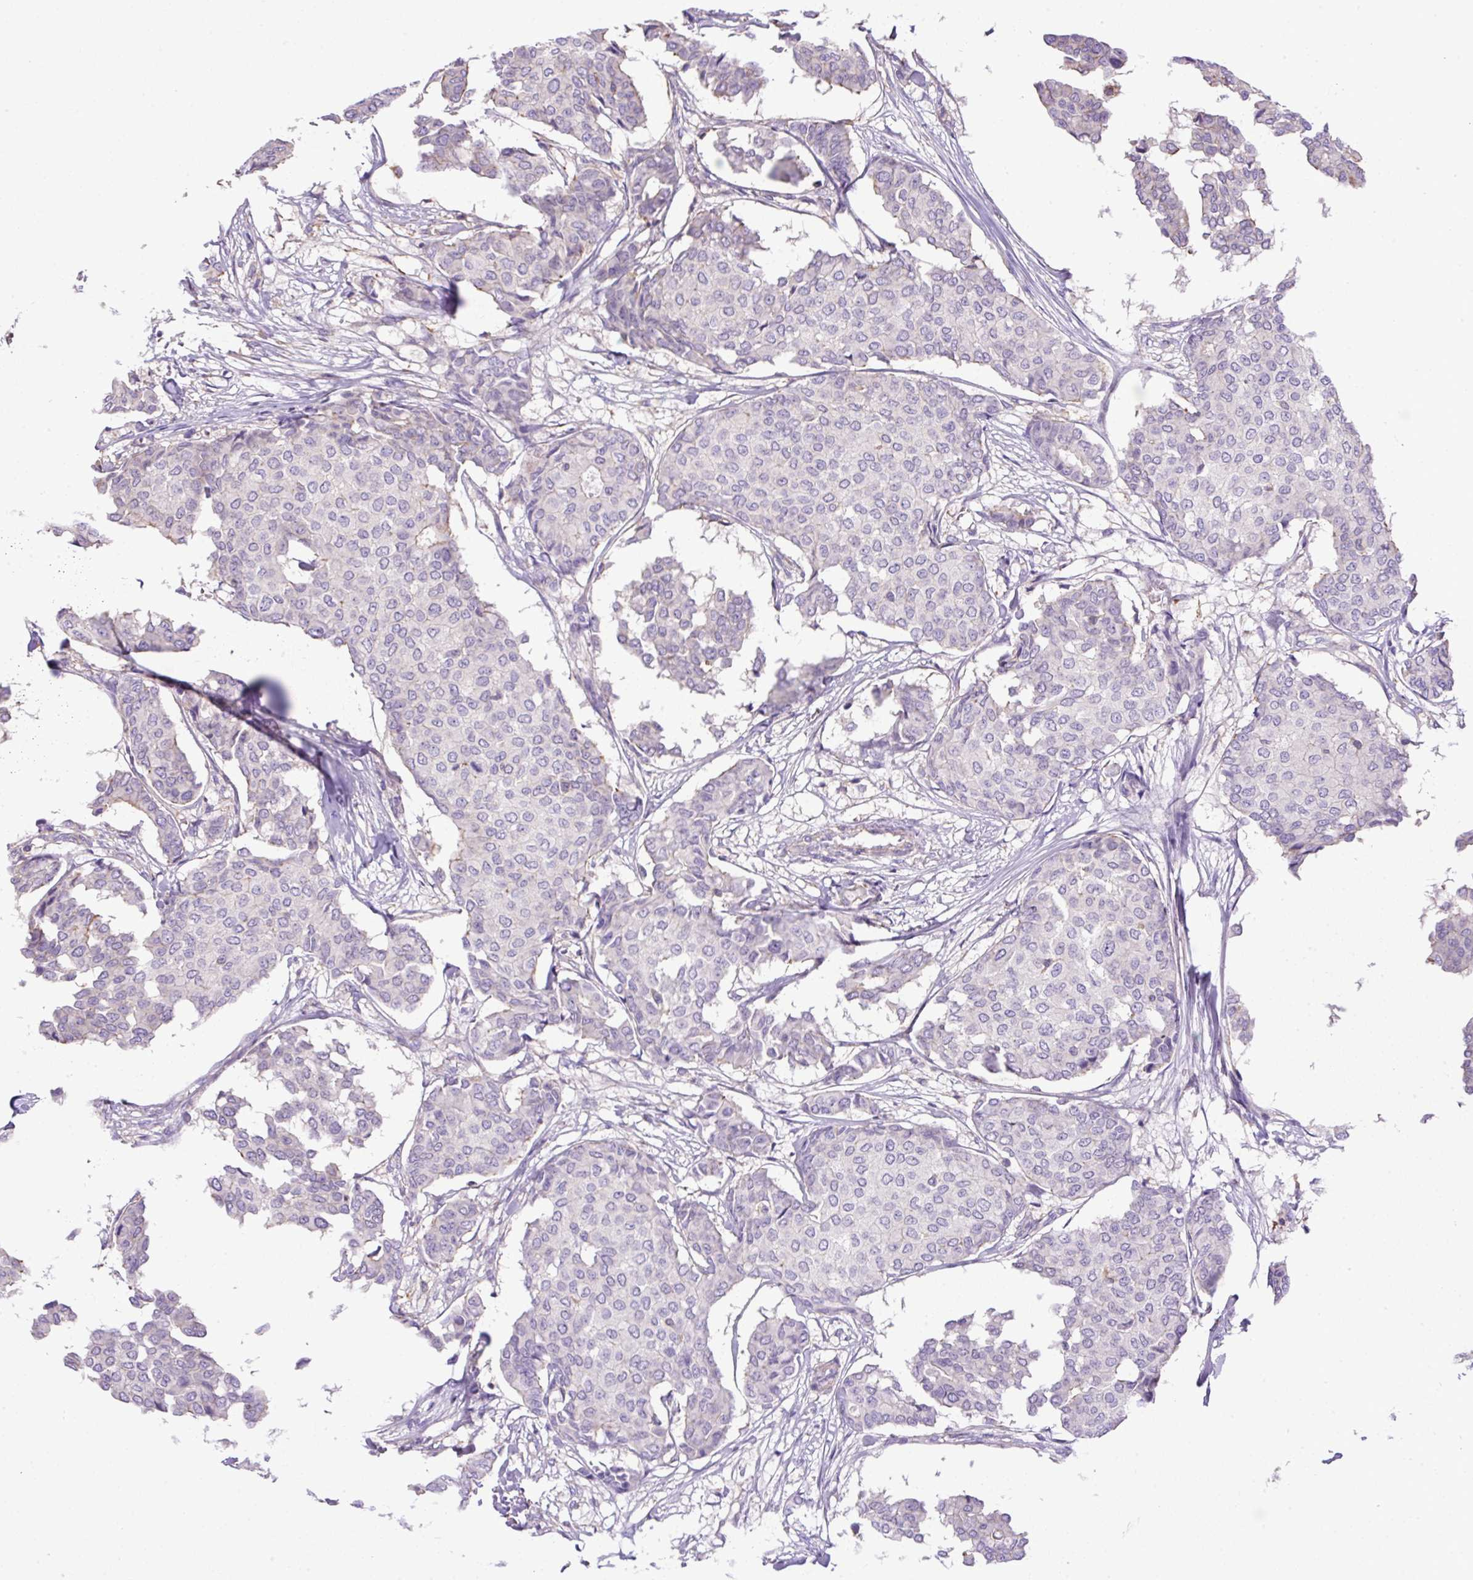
{"staining": {"intensity": "negative", "quantity": "none", "location": "none"}, "tissue": "breast cancer", "cell_type": "Tumor cells", "image_type": "cancer", "snomed": [{"axis": "morphology", "description": "Duct carcinoma"}, {"axis": "topography", "description": "Breast"}], "caption": "DAB immunohistochemical staining of human infiltrating ductal carcinoma (breast) demonstrates no significant positivity in tumor cells. Brightfield microscopy of immunohistochemistry stained with DAB (brown) and hematoxylin (blue), captured at high magnification.", "gene": "NPTN", "patient": {"sex": "female", "age": 75}}